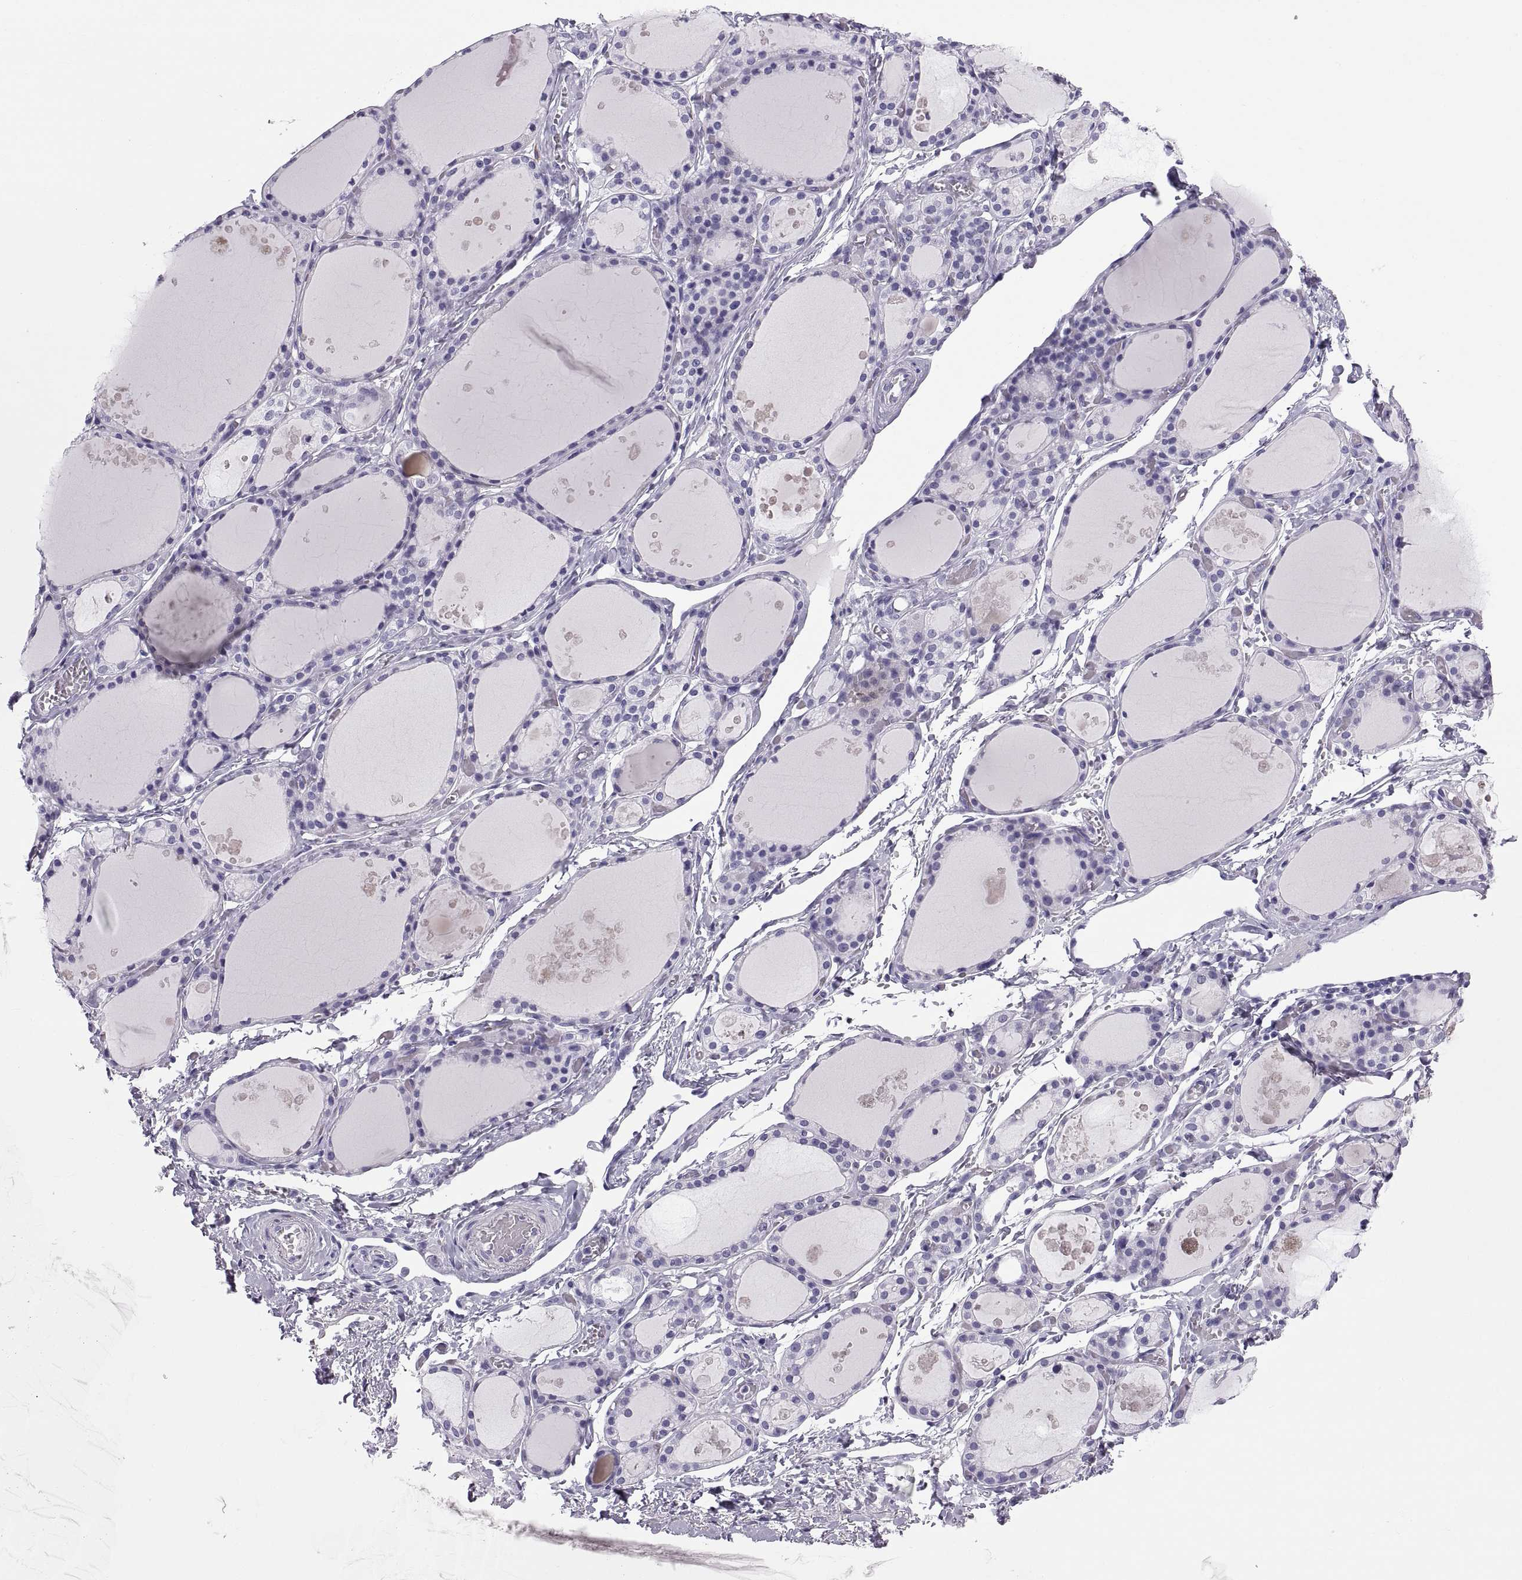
{"staining": {"intensity": "negative", "quantity": "none", "location": "none"}, "tissue": "thyroid gland", "cell_type": "Glandular cells", "image_type": "normal", "snomed": [{"axis": "morphology", "description": "Normal tissue, NOS"}, {"axis": "topography", "description": "Thyroid gland"}], "caption": "Immunohistochemical staining of normal thyroid gland exhibits no significant expression in glandular cells.", "gene": "CT47A10", "patient": {"sex": "male", "age": 68}}